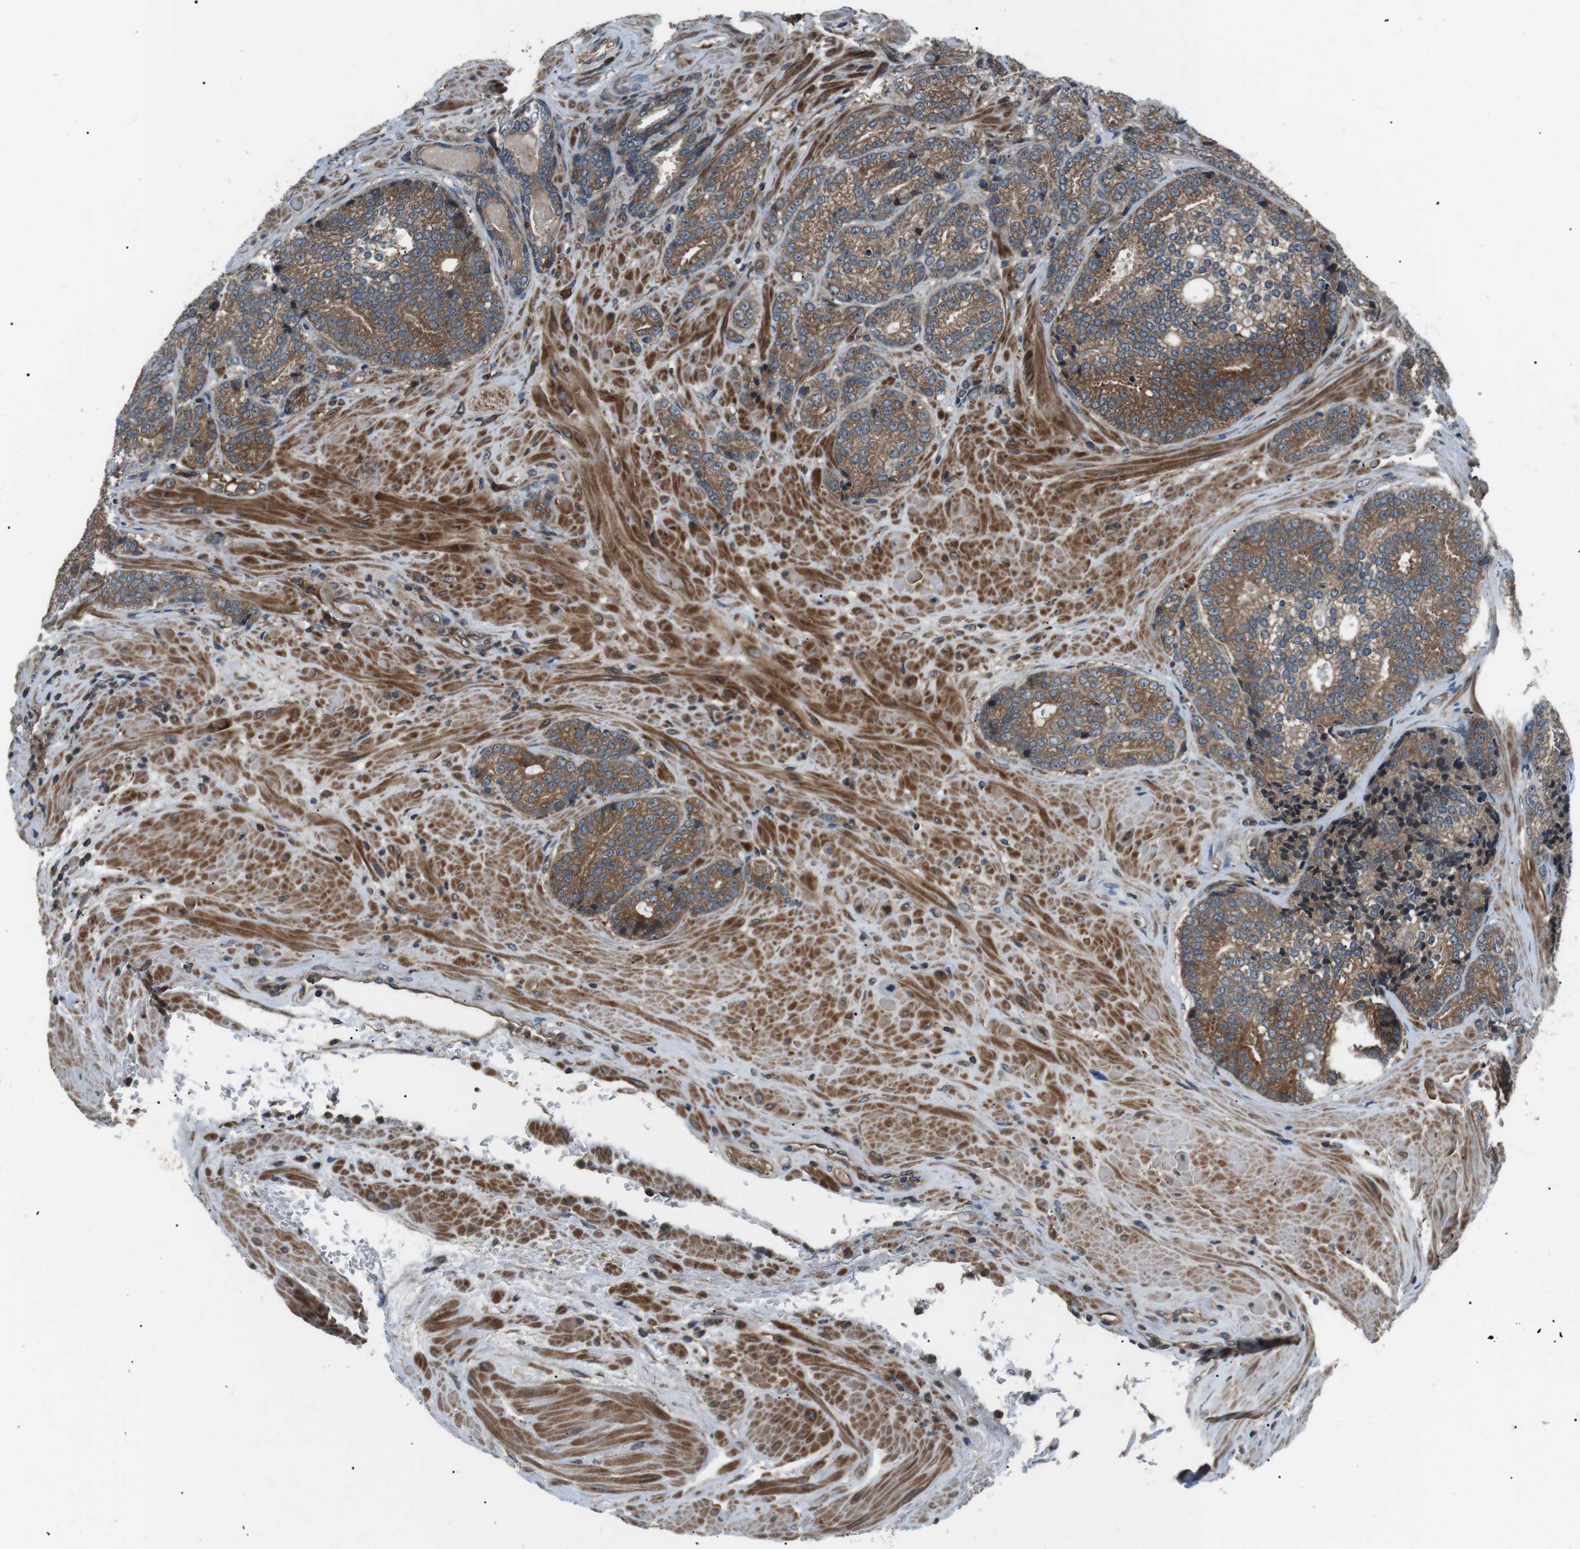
{"staining": {"intensity": "moderate", "quantity": ">75%", "location": "cytoplasmic/membranous"}, "tissue": "prostate cancer", "cell_type": "Tumor cells", "image_type": "cancer", "snomed": [{"axis": "morphology", "description": "Adenocarcinoma, High grade"}, {"axis": "topography", "description": "Prostate"}], "caption": "Immunohistochemistry (IHC) histopathology image of prostate cancer (high-grade adenocarcinoma) stained for a protein (brown), which shows medium levels of moderate cytoplasmic/membranous staining in about >75% of tumor cells.", "gene": "GPR161", "patient": {"sex": "male", "age": 61}}